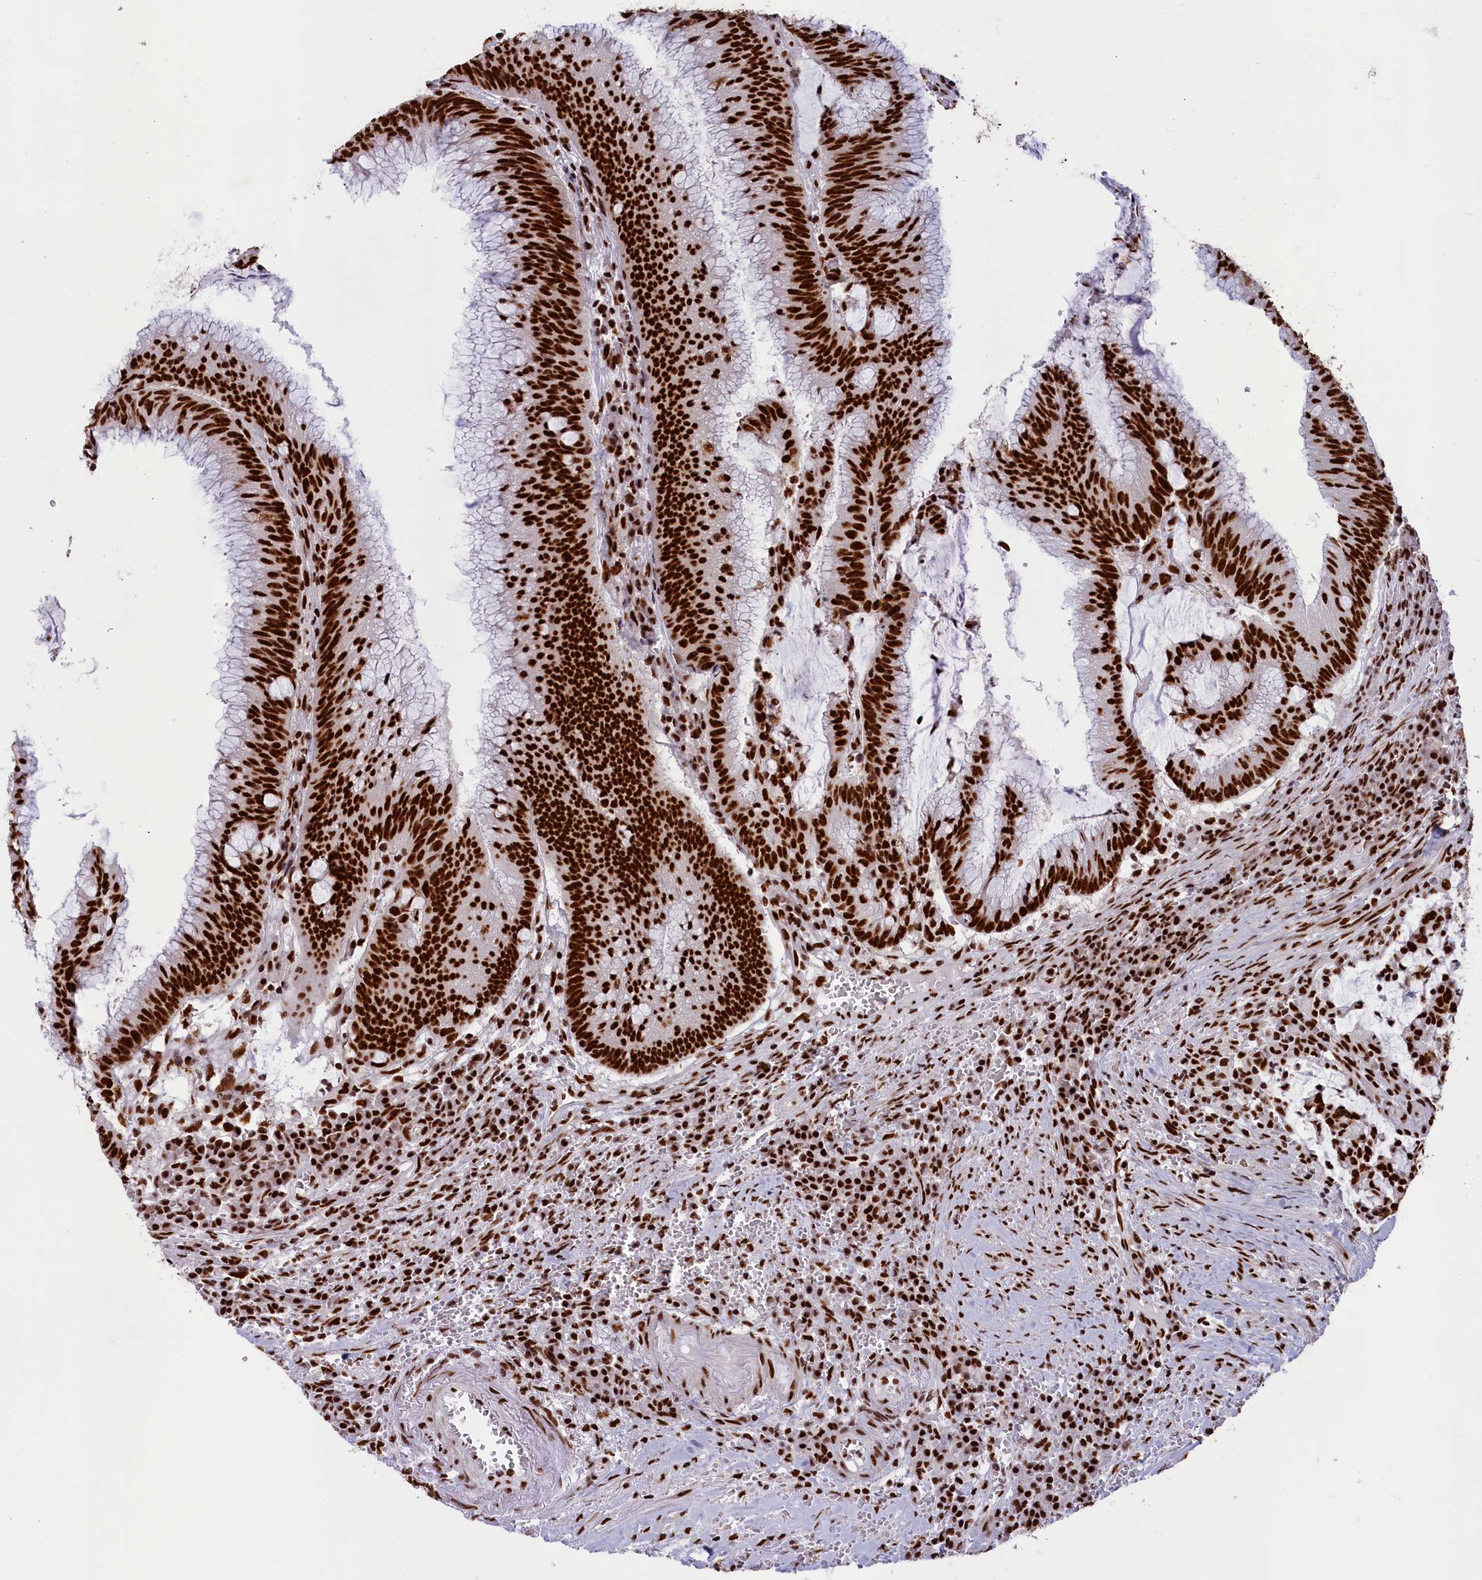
{"staining": {"intensity": "strong", "quantity": ">75%", "location": "nuclear"}, "tissue": "colorectal cancer", "cell_type": "Tumor cells", "image_type": "cancer", "snomed": [{"axis": "morphology", "description": "Adenocarcinoma, NOS"}, {"axis": "topography", "description": "Rectum"}], "caption": "High-magnification brightfield microscopy of colorectal adenocarcinoma stained with DAB (brown) and counterstained with hematoxylin (blue). tumor cells exhibit strong nuclear expression is present in approximately>75% of cells. (DAB = brown stain, brightfield microscopy at high magnification).", "gene": "SNRNP70", "patient": {"sex": "female", "age": 77}}